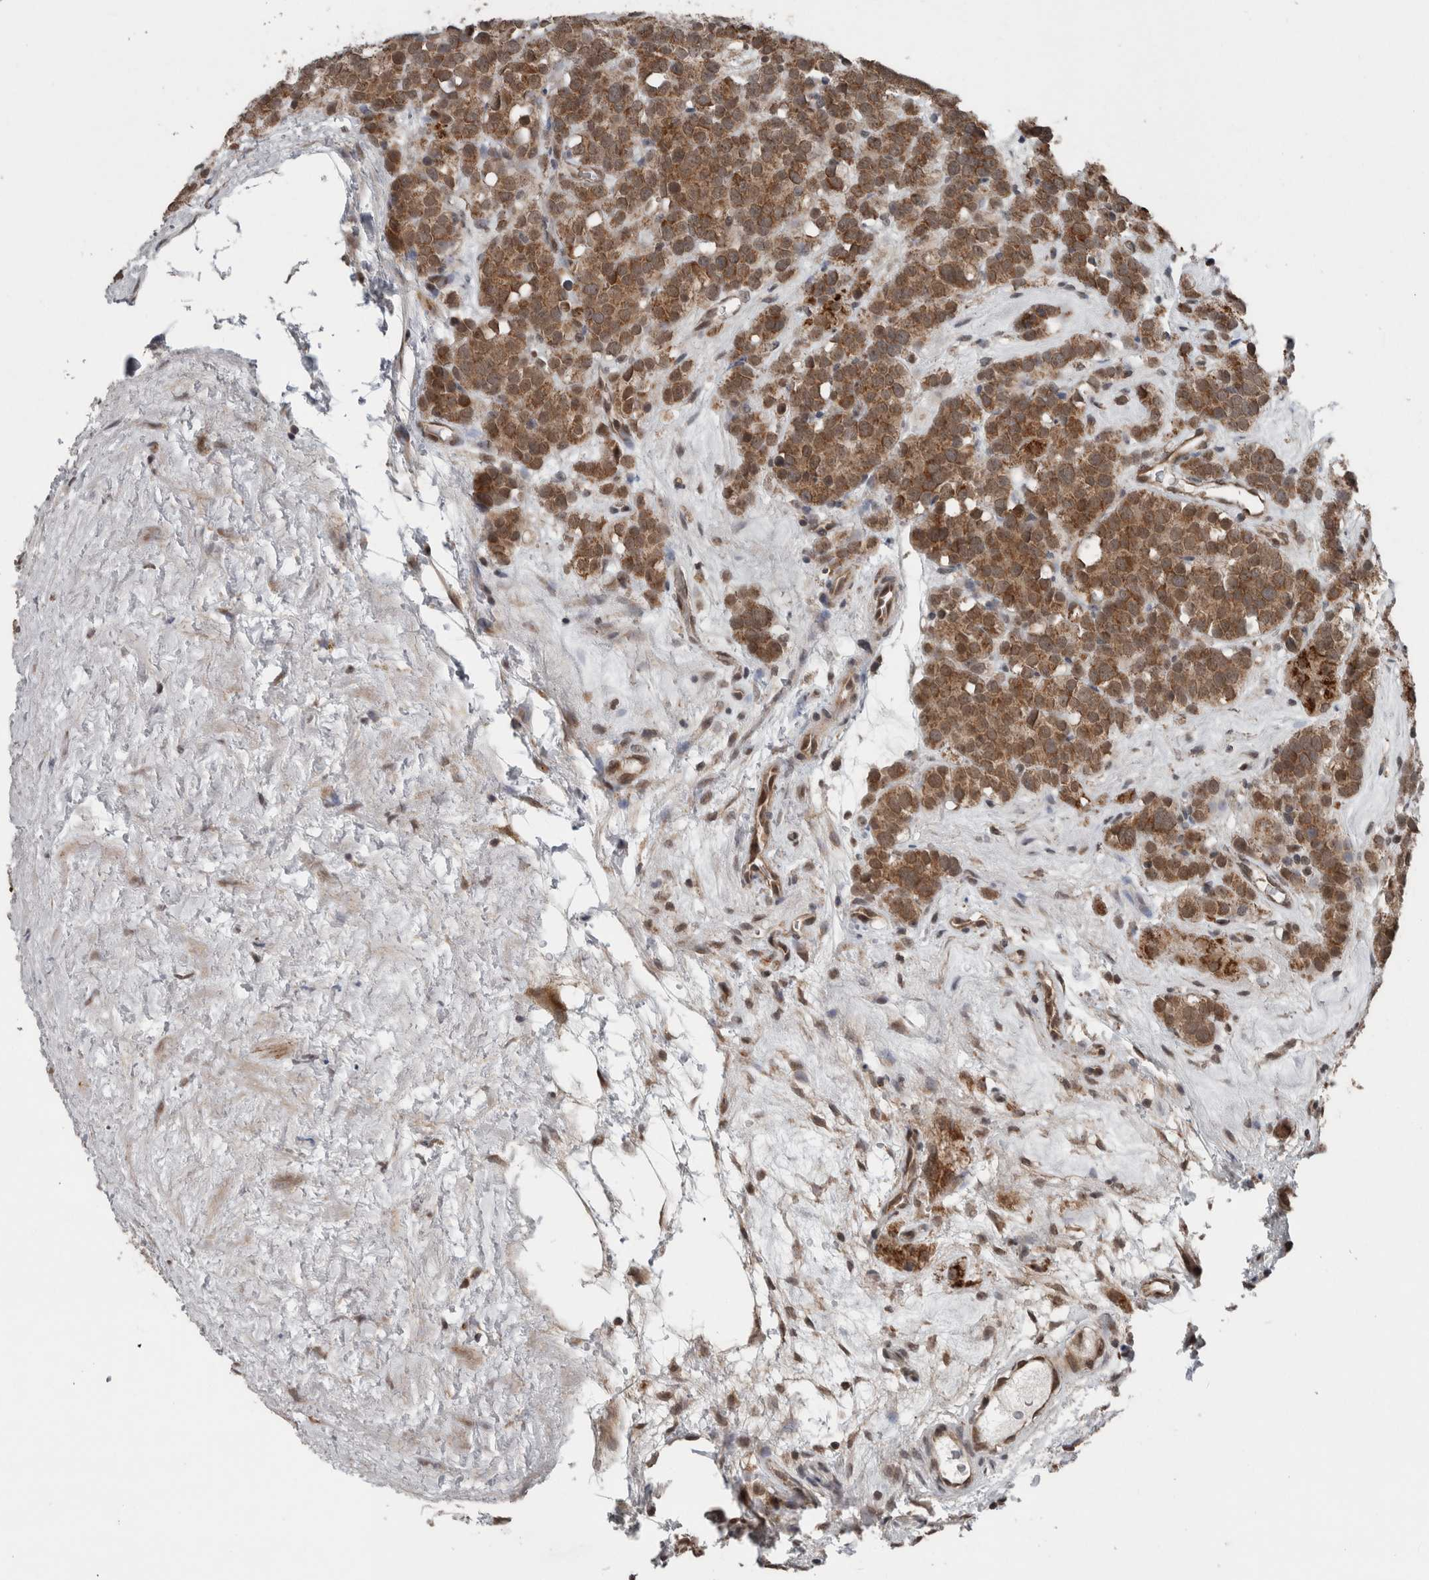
{"staining": {"intensity": "moderate", "quantity": ">75%", "location": "cytoplasmic/membranous"}, "tissue": "testis cancer", "cell_type": "Tumor cells", "image_type": "cancer", "snomed": [{"axis": "morphology", "description": "Seminoma, NOS"}, {"axis": "topography", "description": "Testis"}], "caption": "A photomicrograph of human testis seminoma stained for a protein reveals moderate cytoplasmic/membranous brown staining in tumor cells.", "gene": "ENY2", "patient": {"sex": "male", "age": 71}}